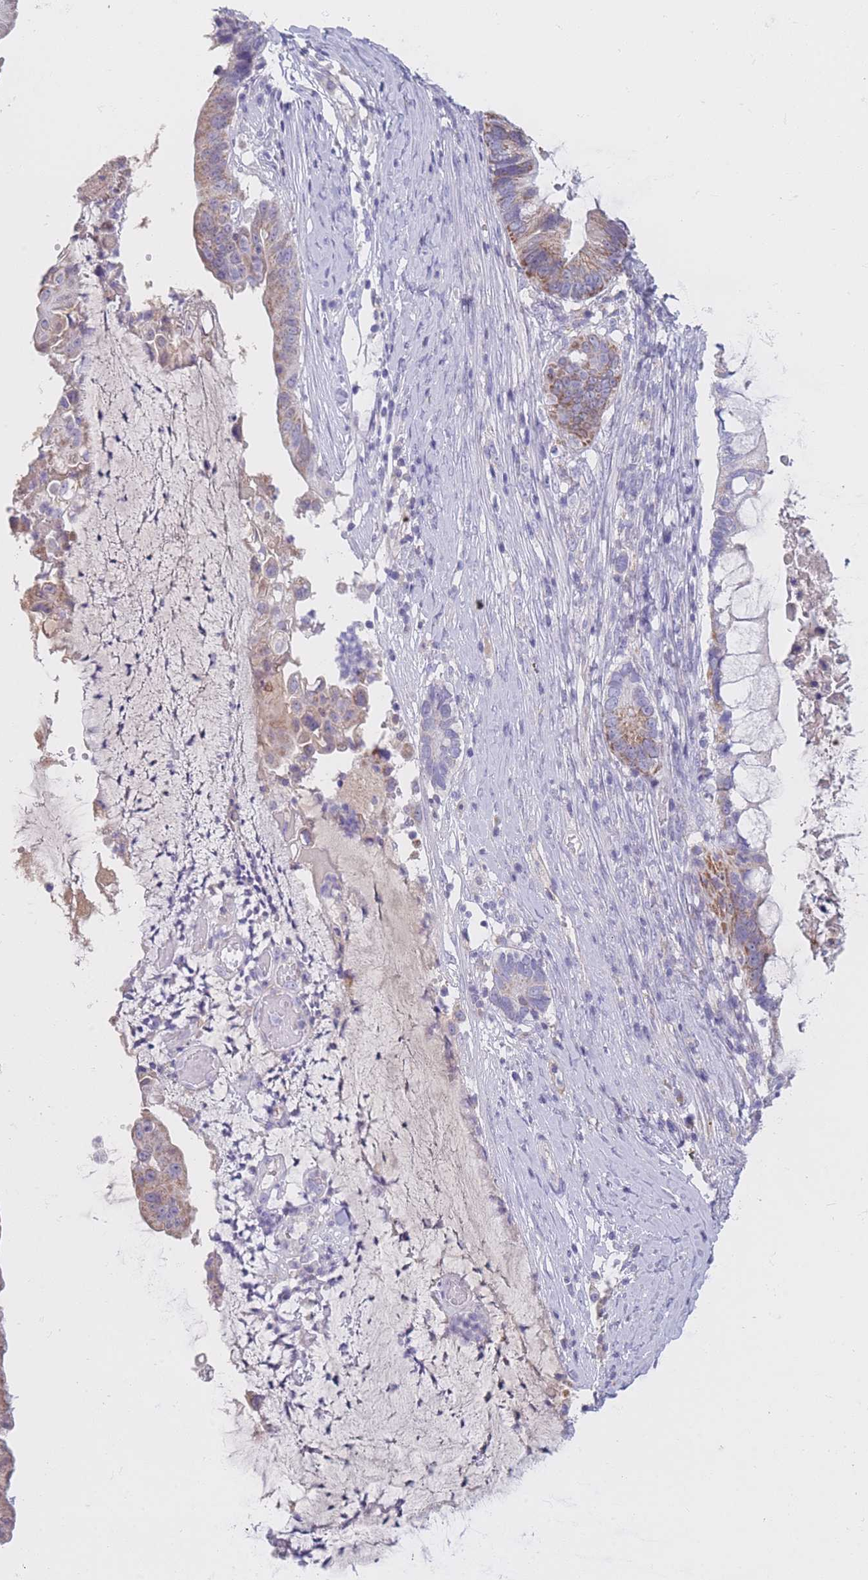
{"staining": {"intensity": "moderate", "quantity": ">75%", "location": "cytoplasmic/membranous"}, "tissue": "ovarian cancer", "cell_type": "Tumor cells", "image_type": "cancer", "snomed": [{"axis": "morphology", "description": "Cystadenocarcinoma, mucinous, NOS"}, {"axis": "topography", "description": "Ovary"}], "caption": "Protein staining demonstrates moderate cytoplasmic/membranous staining in approximately >75% of tumor cells in ovarian mucinous cystadenocarcinoma.", "gene": "MRPS14", "patient": {"sex": "female", "age": 61}}